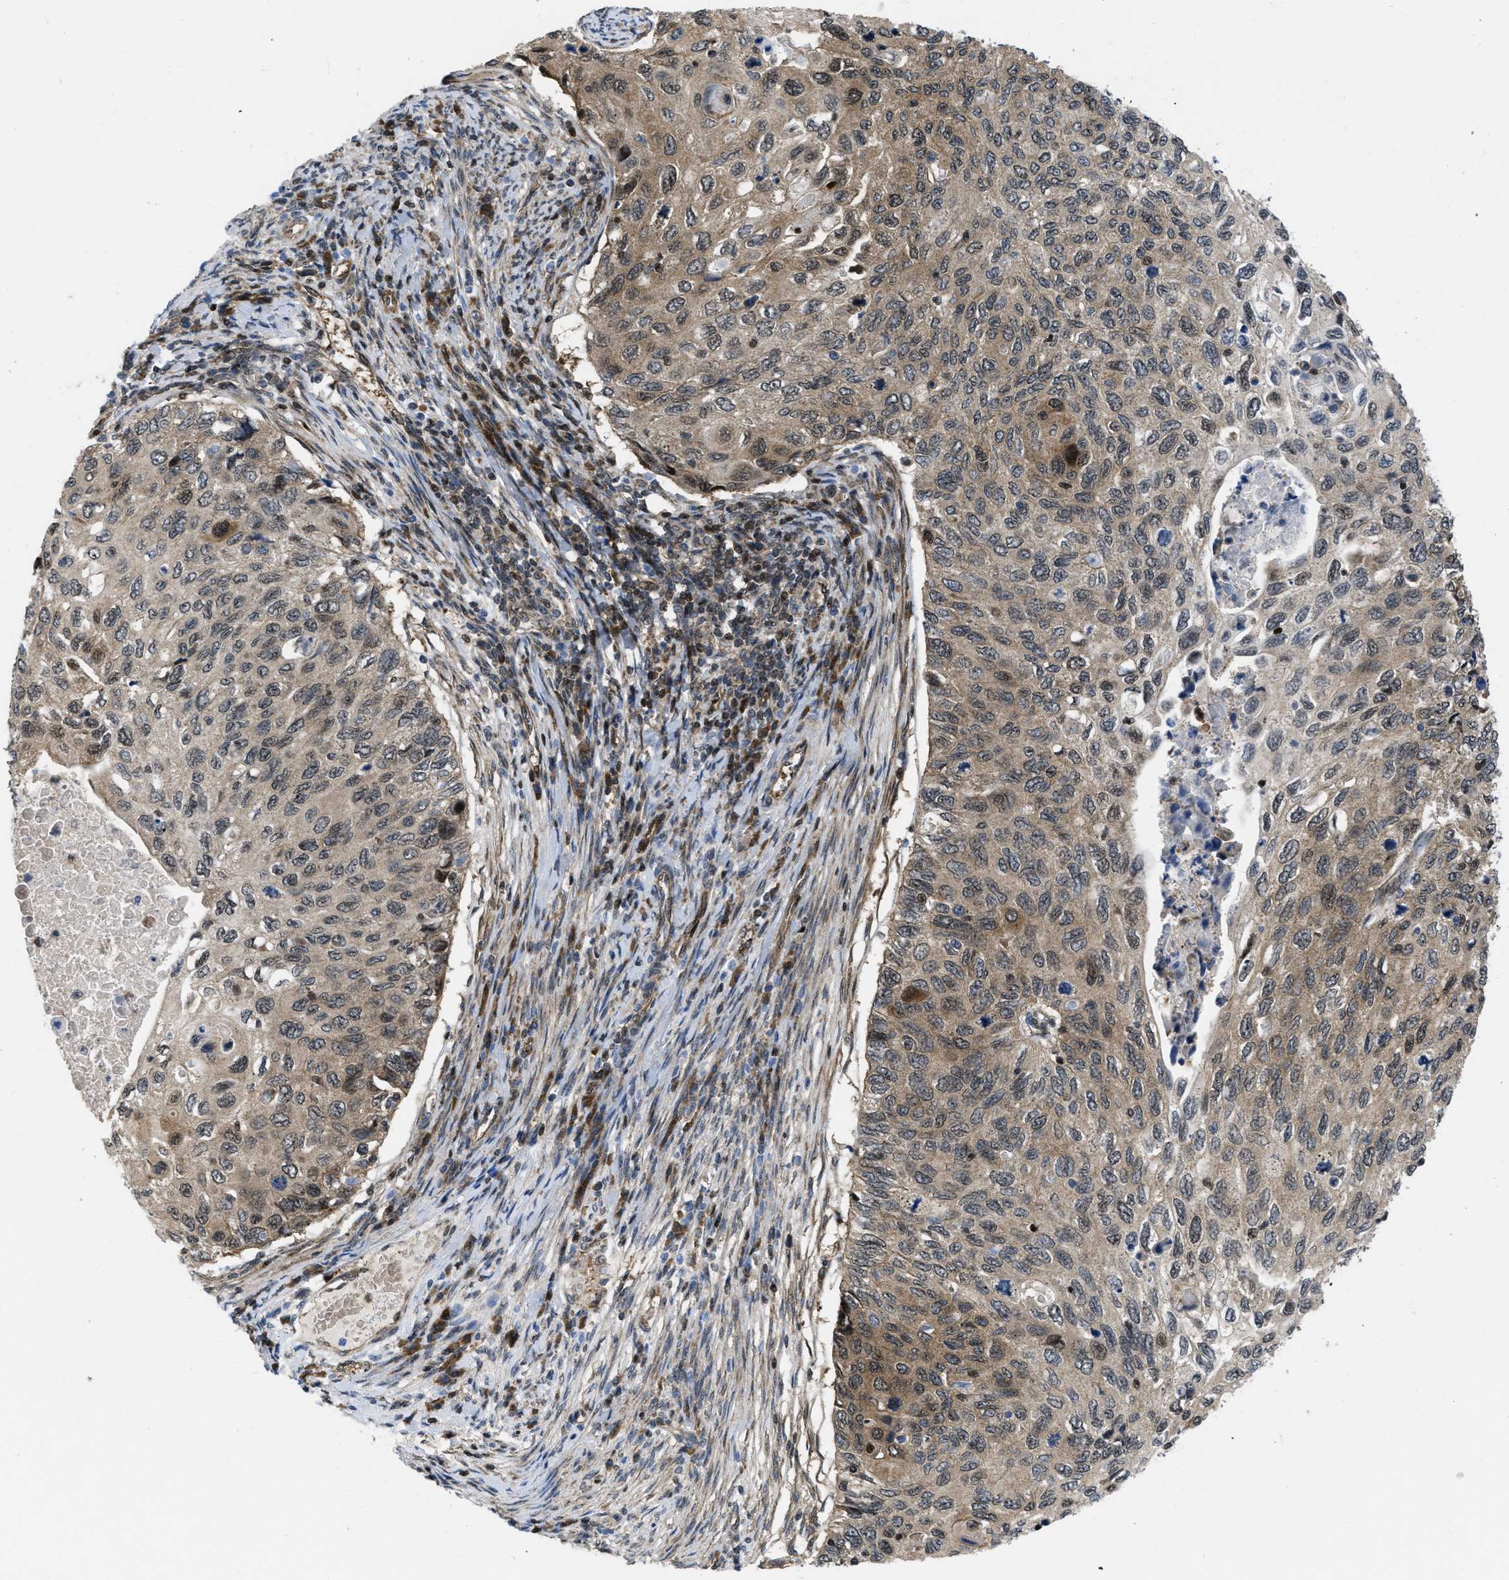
{"staining": {"intensity": "moderate", "quantity": ">75%", "location": "cytoplasmic/membranous,nuclear"}, "tissue": "cervical cancer", "cell_type": "Tumor cells", "image_type": "cancer", "snomed": [{"axis": "morphology", "description": "Squamous cell carcinoma, NOS"}, {"axis": "topography", "description": "Cervix"}], "caption": "IHC of squamous cell carcinoma (cervical) displays medium levels of moderate cytoplasmic/membranous and nuclear expression in approximately >75% of tumor cells.", "gene": "PPP2CB", "patient": {"sex": "female", "age": 70}}